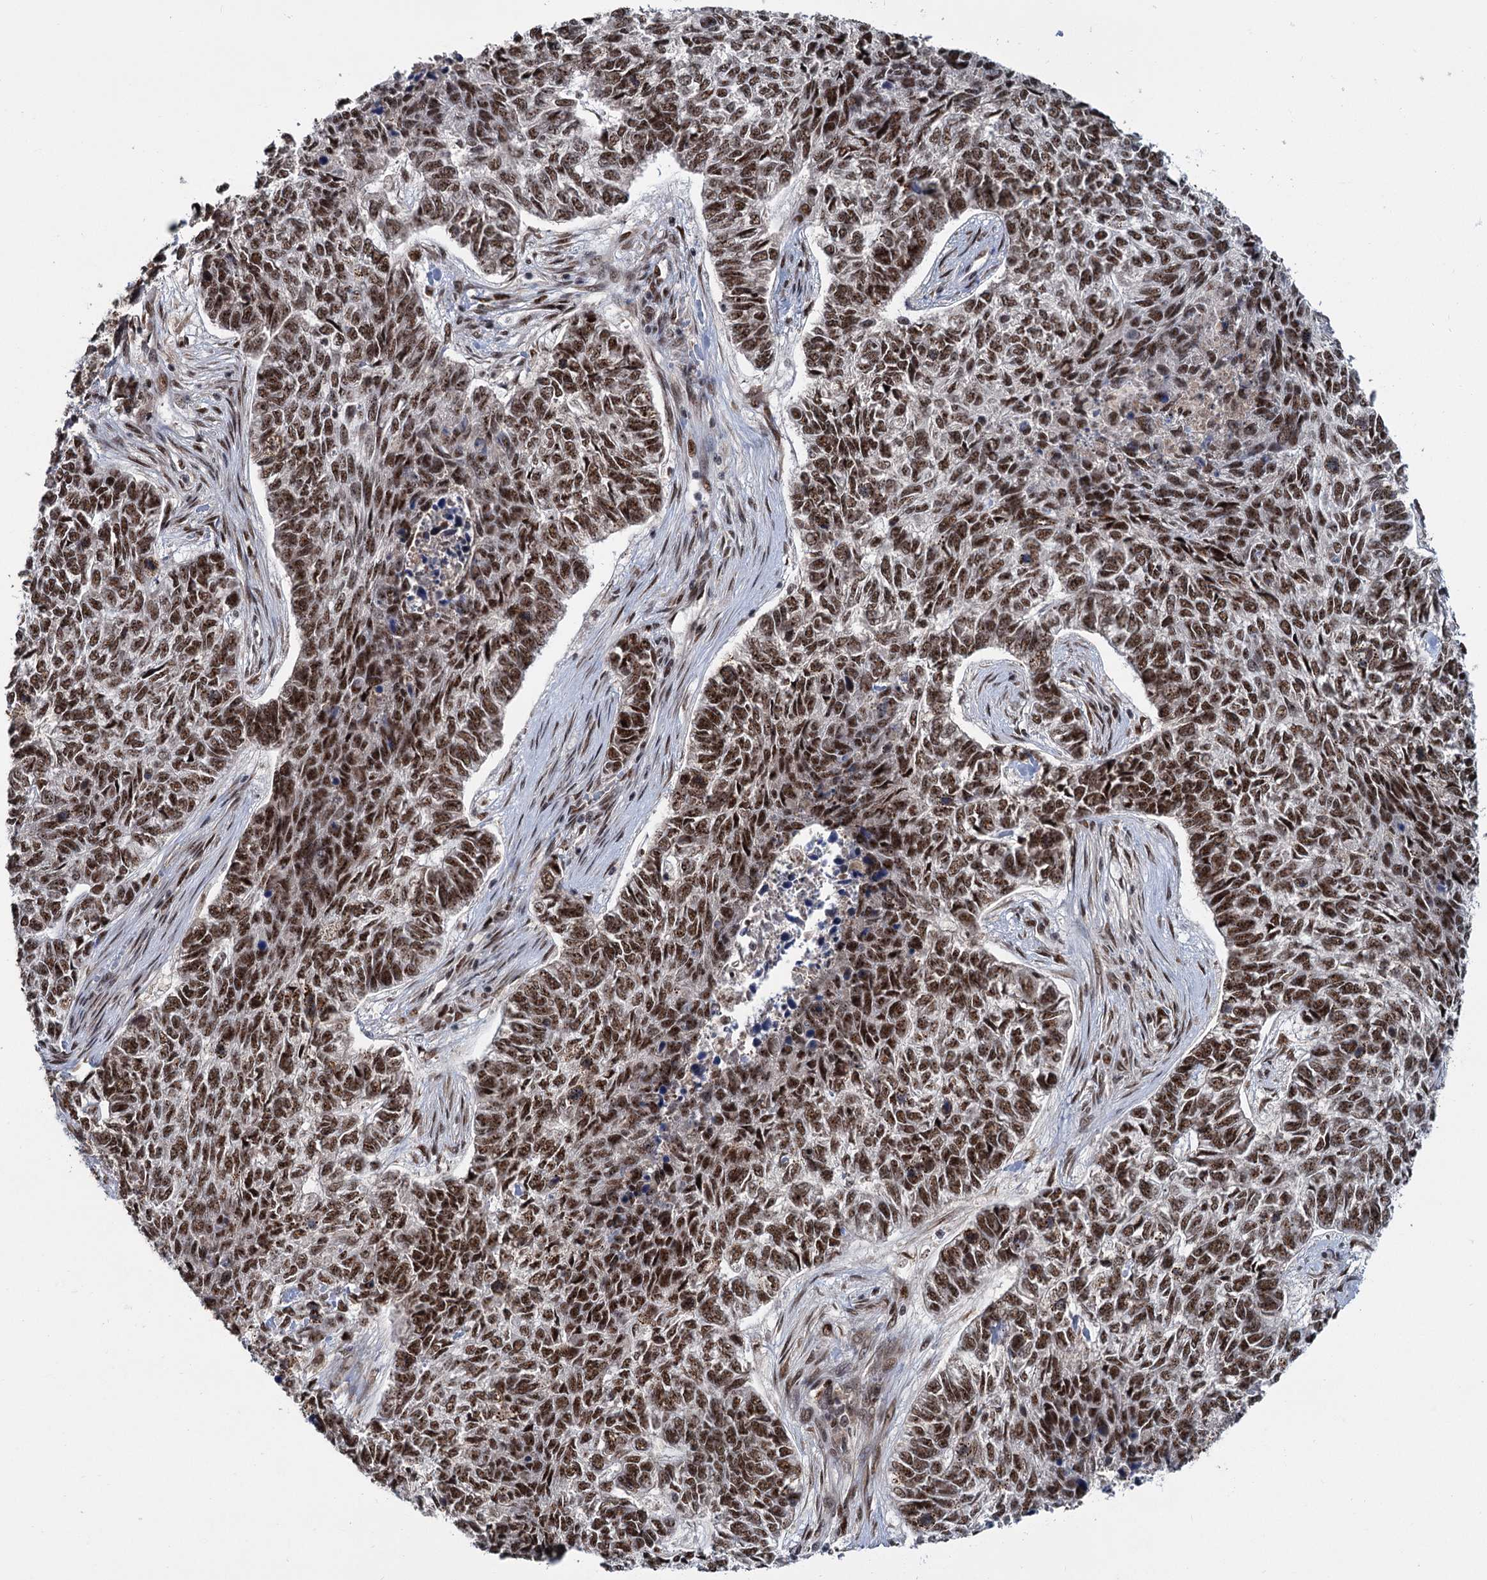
{"staining": {"intensity": "moderate", "quantity": ">75%", "location": "nuclear"}, "tissue": "skin cancer", "cell_type": "Tumor cells", "image_type": "cancer", "snomed": [{"axis": "morphology", "description": "Basal cell carcinoma"}, {"axis": "topography", "description": "Skin"}], "caption": "Skin cancer (basal cell carcinoma) stained with immunohistochemistry shows moderate nuclear expression in about >75% of tumor cells. The staining is performed using DAB brown chromogen to label protein expression. The nuclei are counter-stained blue using hematoxylin.", "gene": "WBP4", "patient": {"sex": "female", "age": 65}}